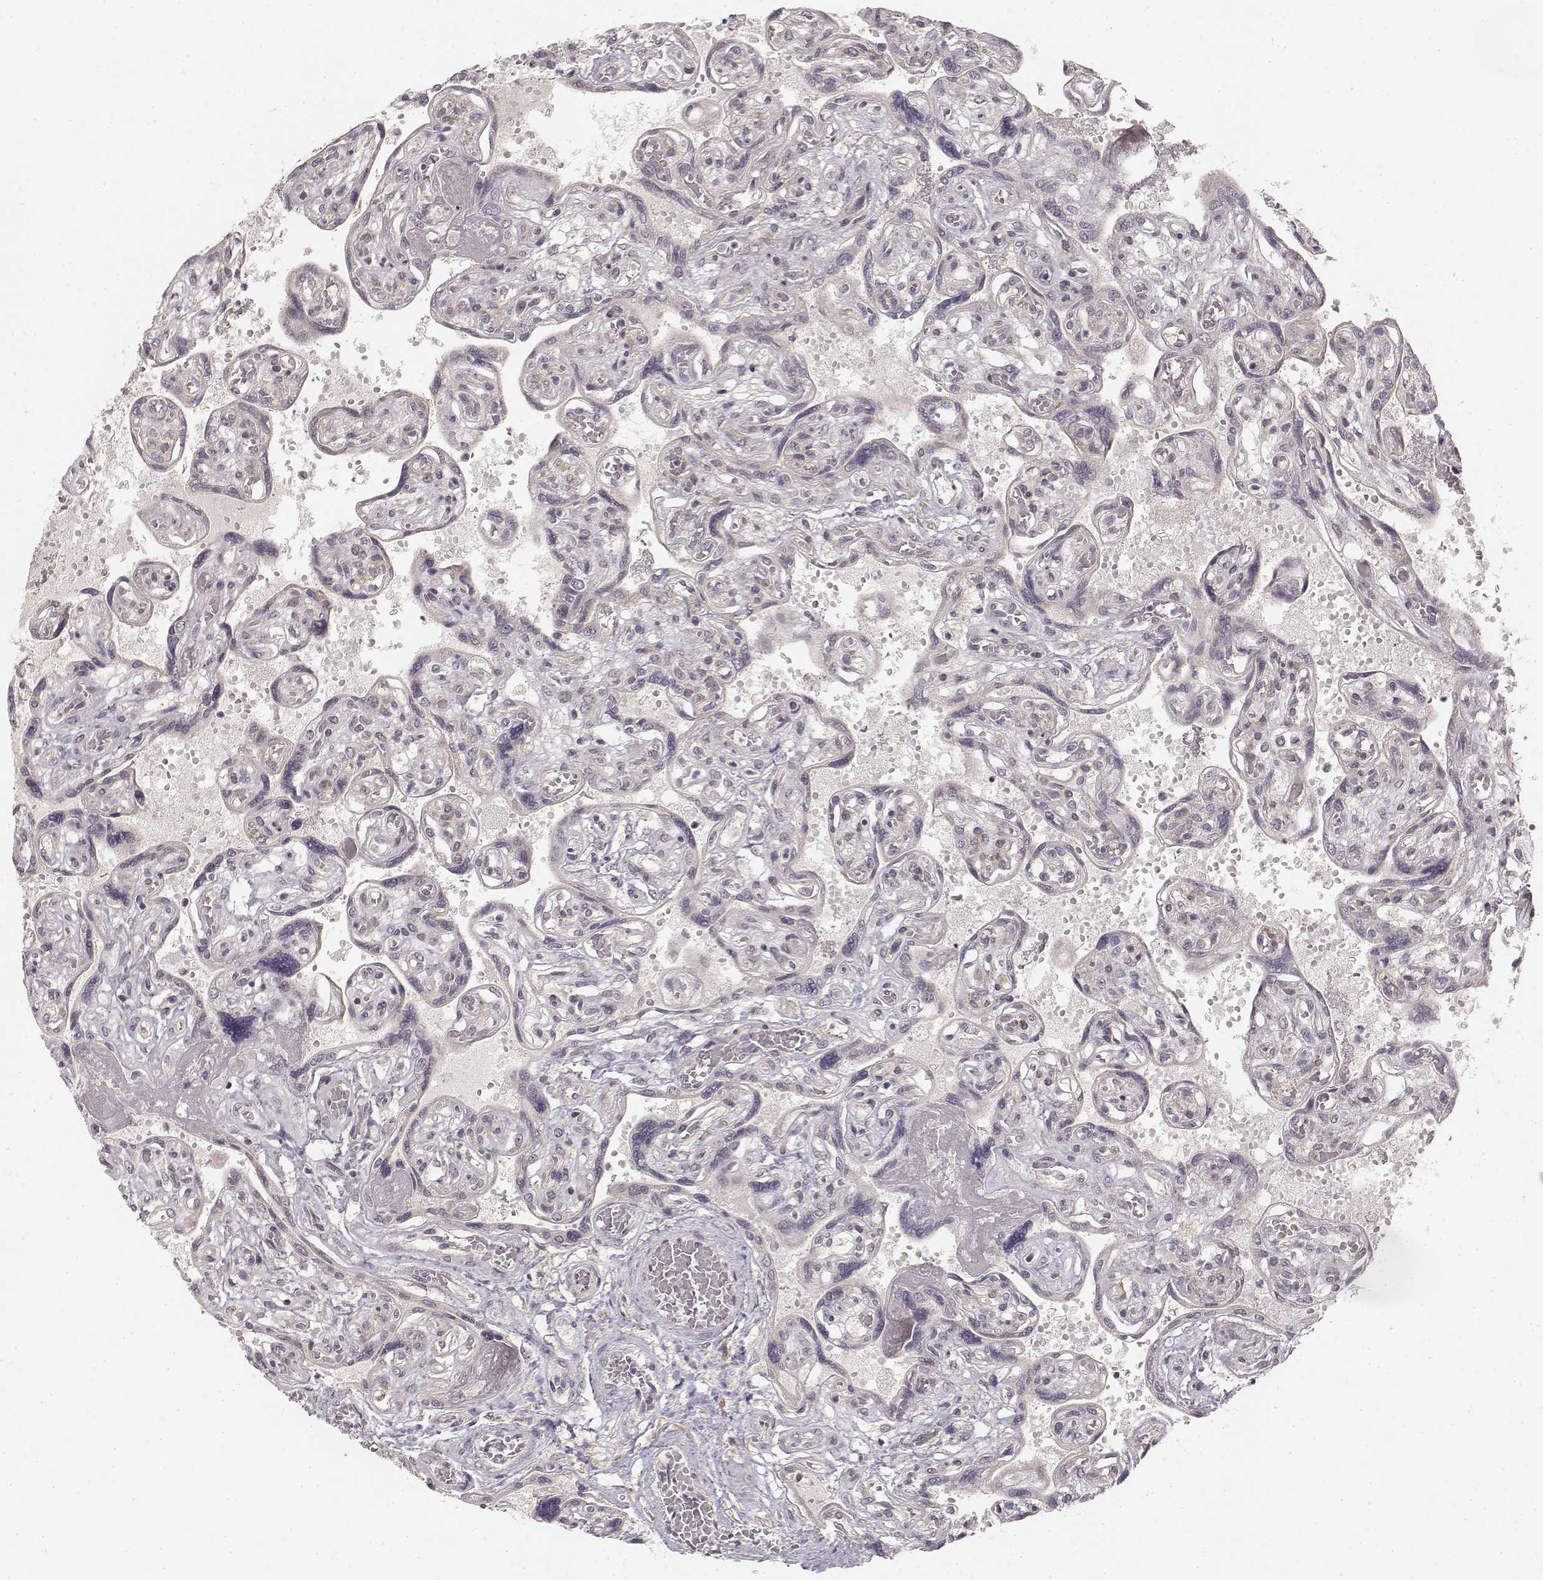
{"staining": {"intensity": "weak", "quantity": ">75%", "location": "cytoplasmic/membranous"}, "tissue": "placenta", "cell_type": "Decidual cells", "image_type": "normal", "snomed": [{"axis": "morphology", "description": "Normal tissue, NOS"}, {"axis": "topography", "description": "Placenta"}], "caption": "Brown immunohistochemical staining in benign human placenta exhibits weak cytoplasmic/membranous staining in approximately >75% of decidual cells.", "gene": "MED12L", "patient": {"sex": "female", "age": 32}}